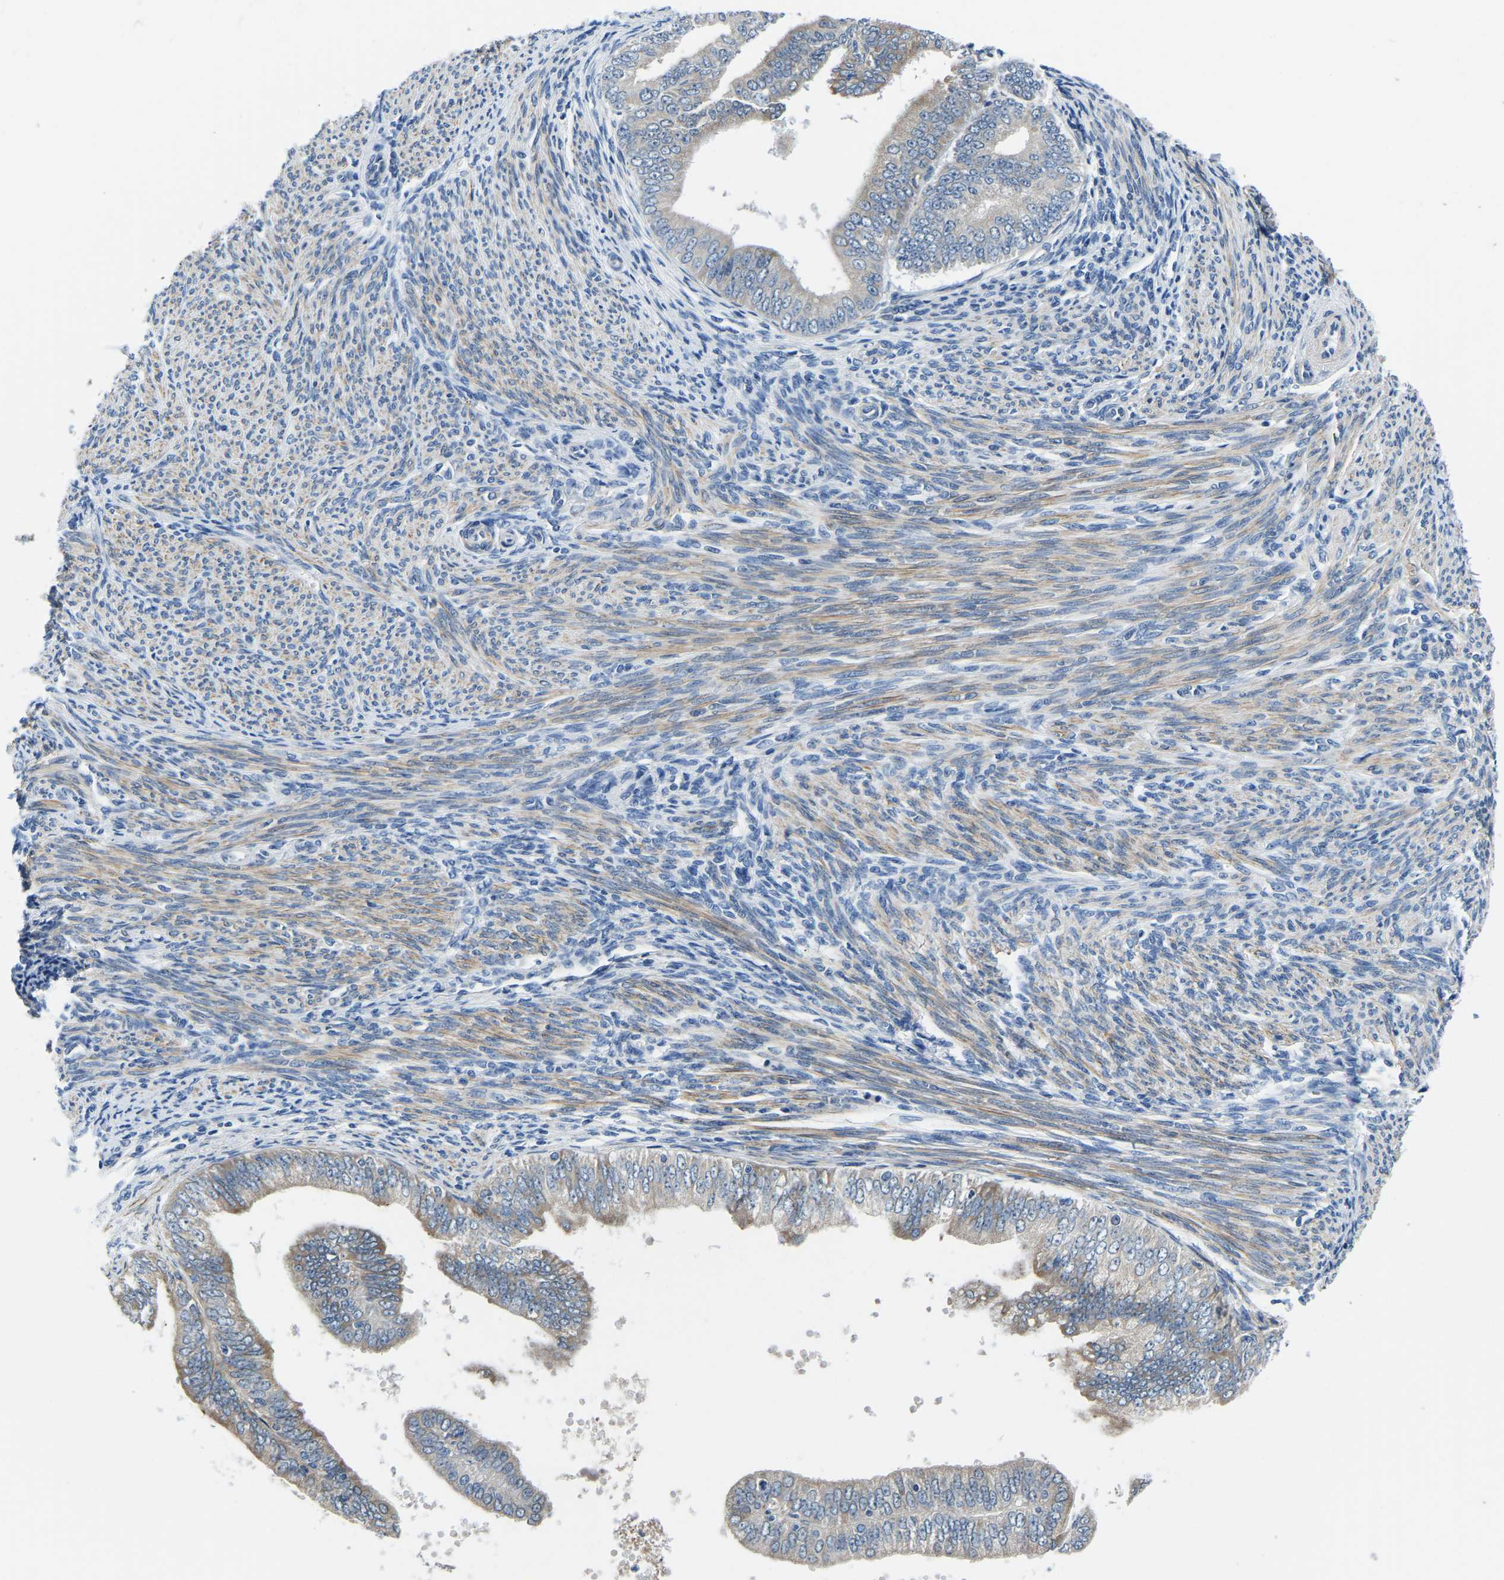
{"staining": {"intensity": "weak", "quantity": "<25%", "location": "cytoplasmic/membranous"}, "tissue": "endometrial cancer", "cell_type": "Tumor cells", "image_type": "cancer", "snomed": [{"axis": "morphology", "description": "Adenocarcinoma, NOS"}, {"axis": "topography", "description": "Endometrium"}], "caption": "Immunohistochemistry (IHC) of adenocarcinoma (endometrial) reveals no staining in tumor cells.", "gene": "LIAS", "patient": {"sex": "female", "age": 63}}